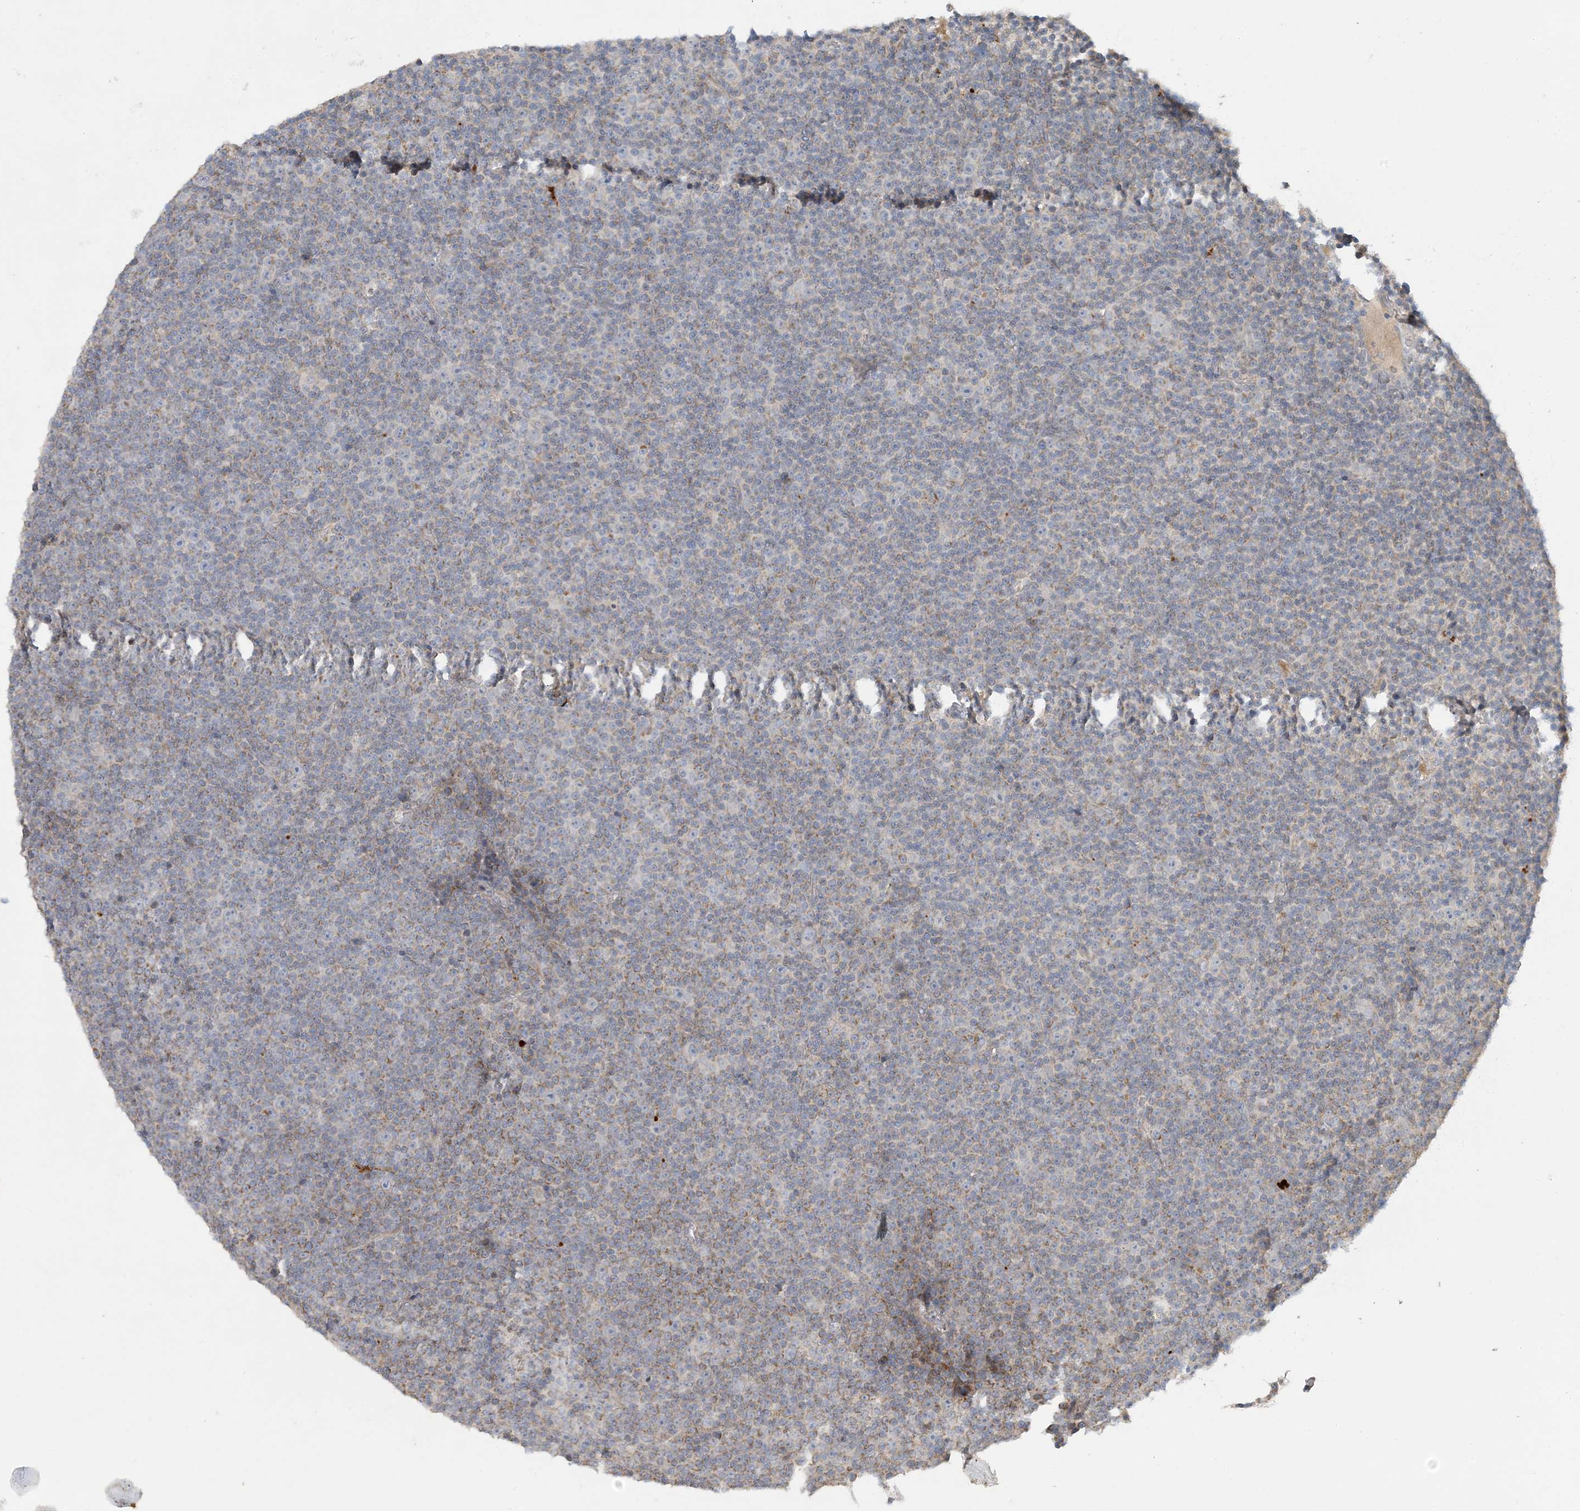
{"staining": {"intensity": "weak", "quantity": ">75%", "location": "cytoplasmic/membranous"}, "tissue": "lymphoma", "cell_type": "Tumor cells", "image_type": "cancer", "snomed": [{"axis": "morphology", "description": "Malignant lymphoma, non-Hodgkin's type, Low grade"}, {"axis": "topography", "description": "Lymph node"}], "caption": "Tumor cells reveal low levels of weak cytoplasmic/membranous expression in approximately >75% of cells in human lymphoma. Using DAB (brown) and hematoxylin (blue) stains, captured at high magnification using brightfield microscopy.", "gene": "LTN1", "patient": {"sex": "female", "age": 67}}